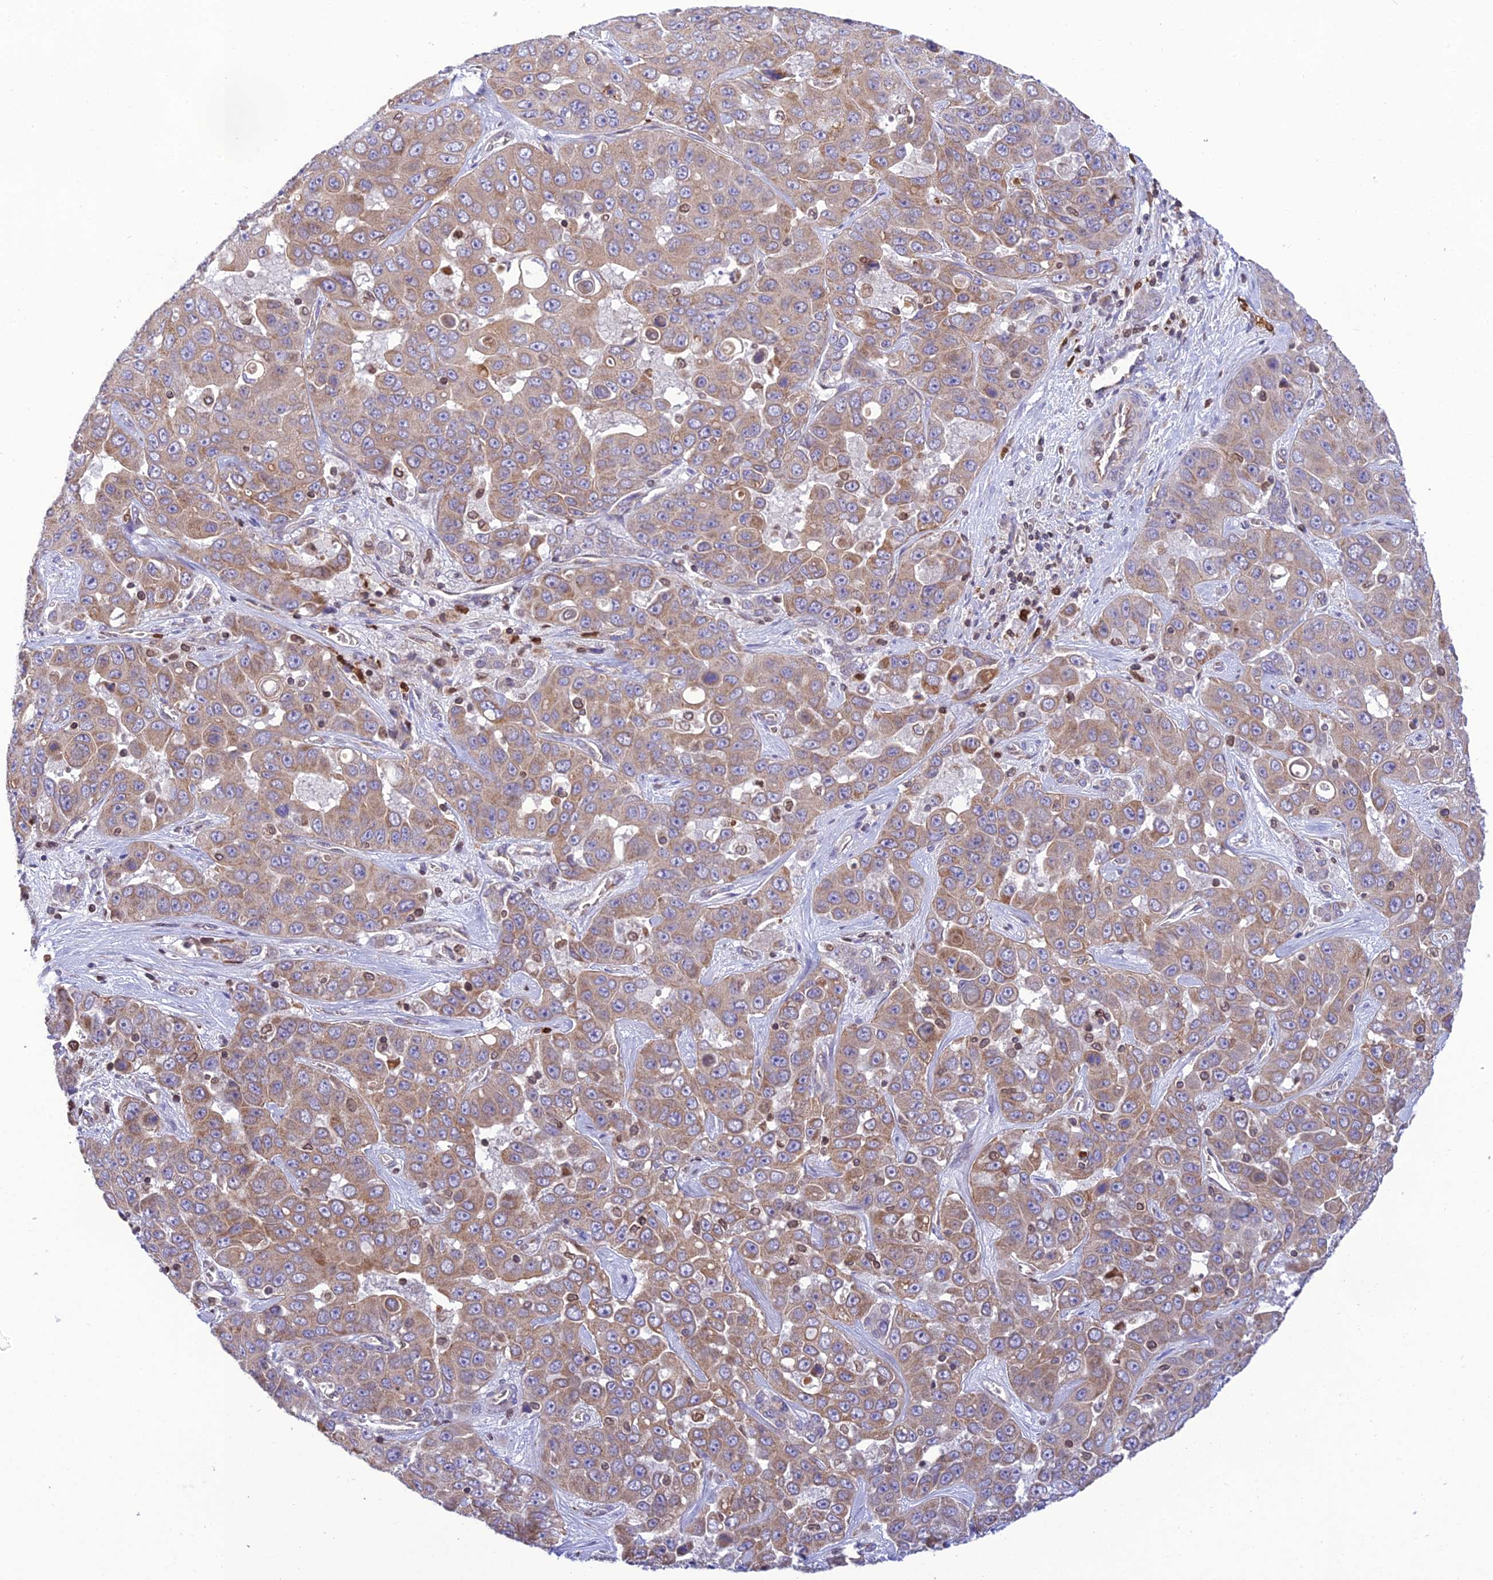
{"staining": {"intensity": "weak", "quantity": ">75%", "location": "cytoplasmic/membranous"}, "tissue": "liver cancer", "cell_type": "Tumor cells", "image_type": "cancer", "snomed": [{"axis": "morphology", "description": "Cholangiocarcinoma"}, {"axis": "topography", "description": "Liver"}], "caption": "Weak cytoplasmic/membranous protein positivity is identified in about >75% of tumor cells in liver cholangiocarcinoma. (DAB (3,3'-diaminobenzidine) IHC with brightfield microscopy, high magnification).", "gene": "PKHD1L1", "patient": {"sex": "female", "age": 52}}